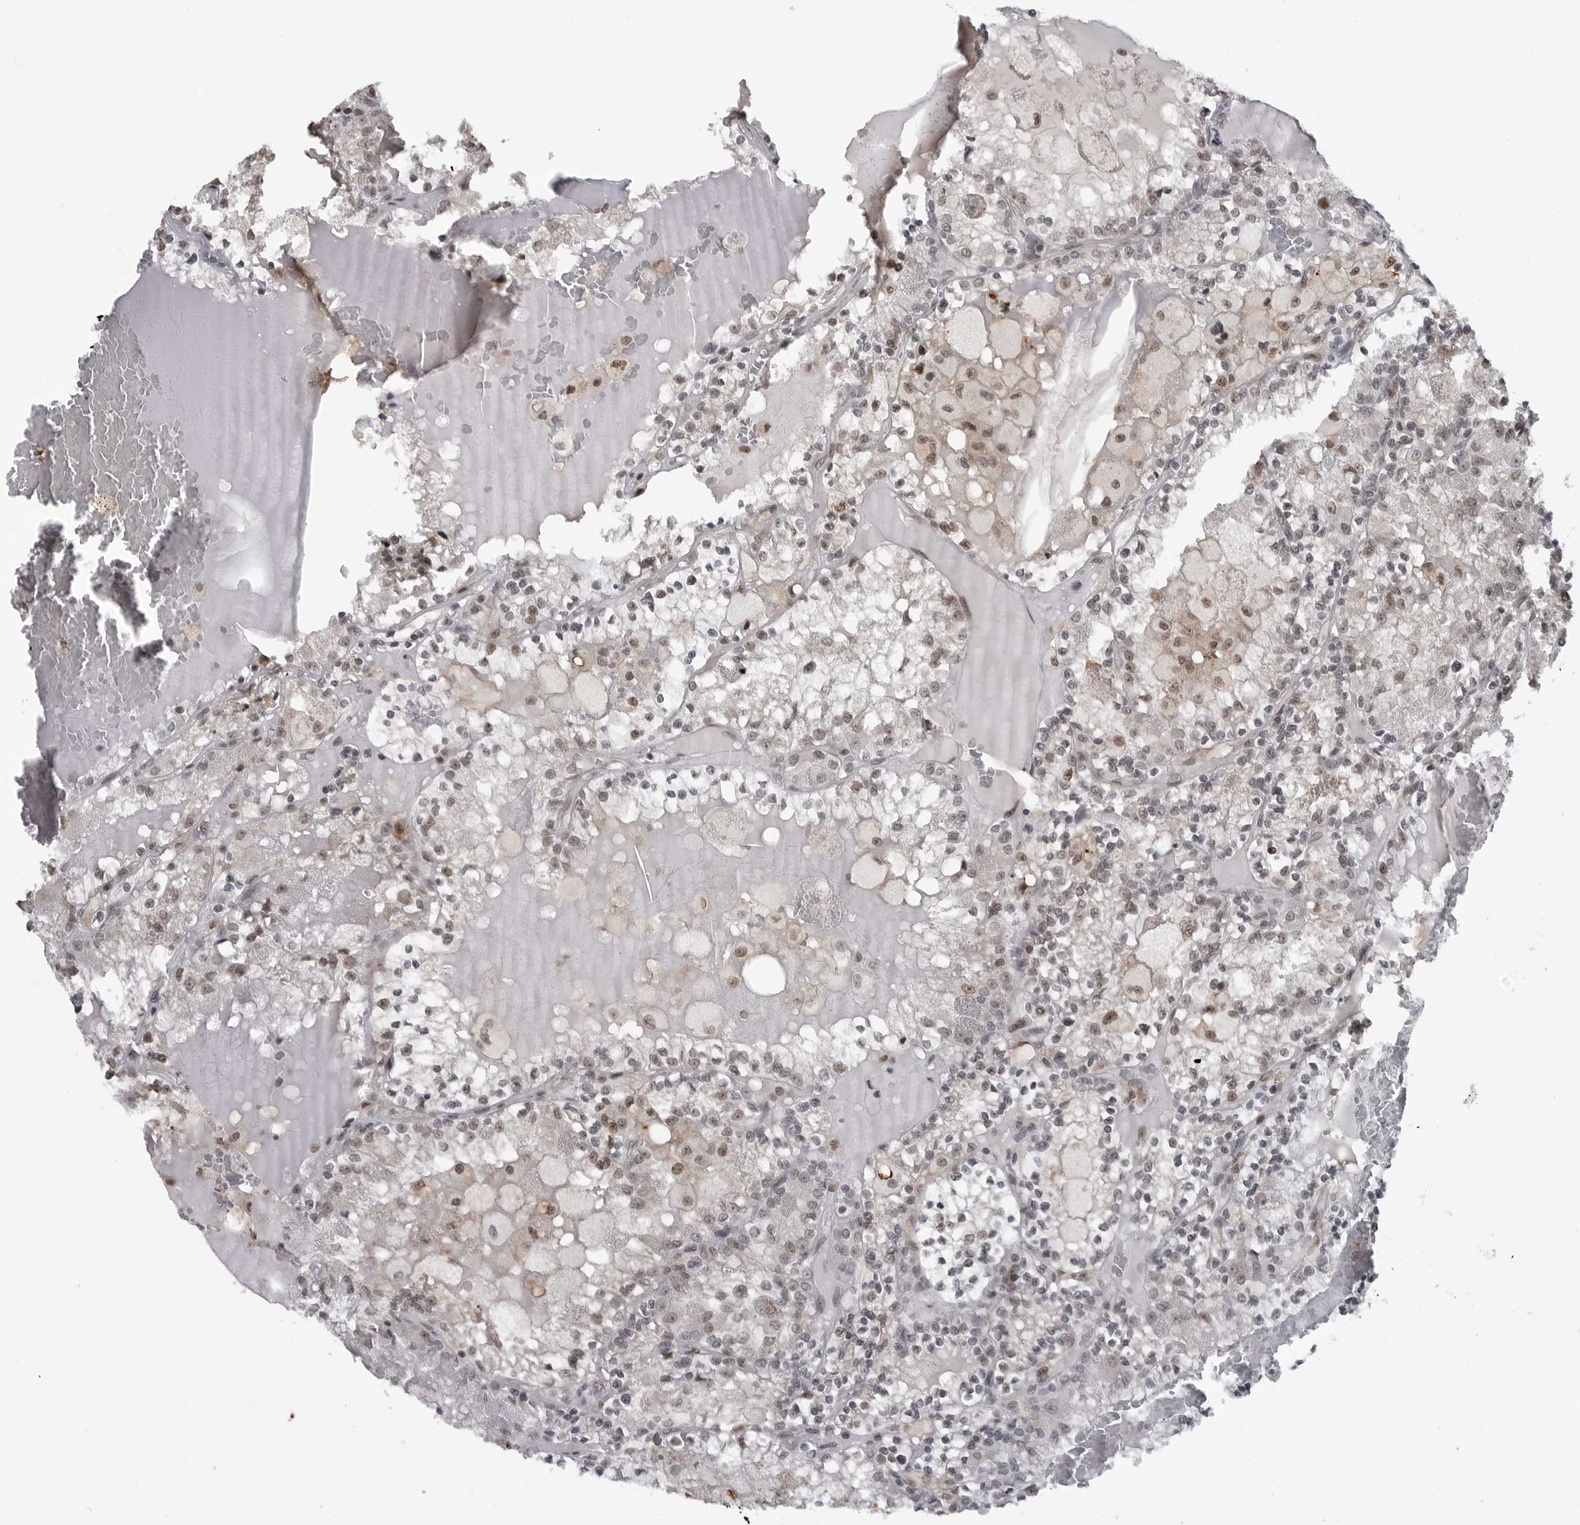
{"staining": {"intensity": "weak", "quantity": ">75%", "location": "nuclear"}, "tissue": "renal cancer", "cell_type": "Tumor cells", "image_type": "cancer", "snomed": [{"axis": "morphology", "description": "Adenocarcinoma, NOS"}, {"axis": "topography", "description": "Kidney"}], "caption": "Immunohistochemical staining of human renal cancer (adenocarcinoma) demonstrates weak nuclear protein staining in about >75% of tumor cells.", "gene": "C8orf58", "patient": {"sex": "female", "age": 56}}